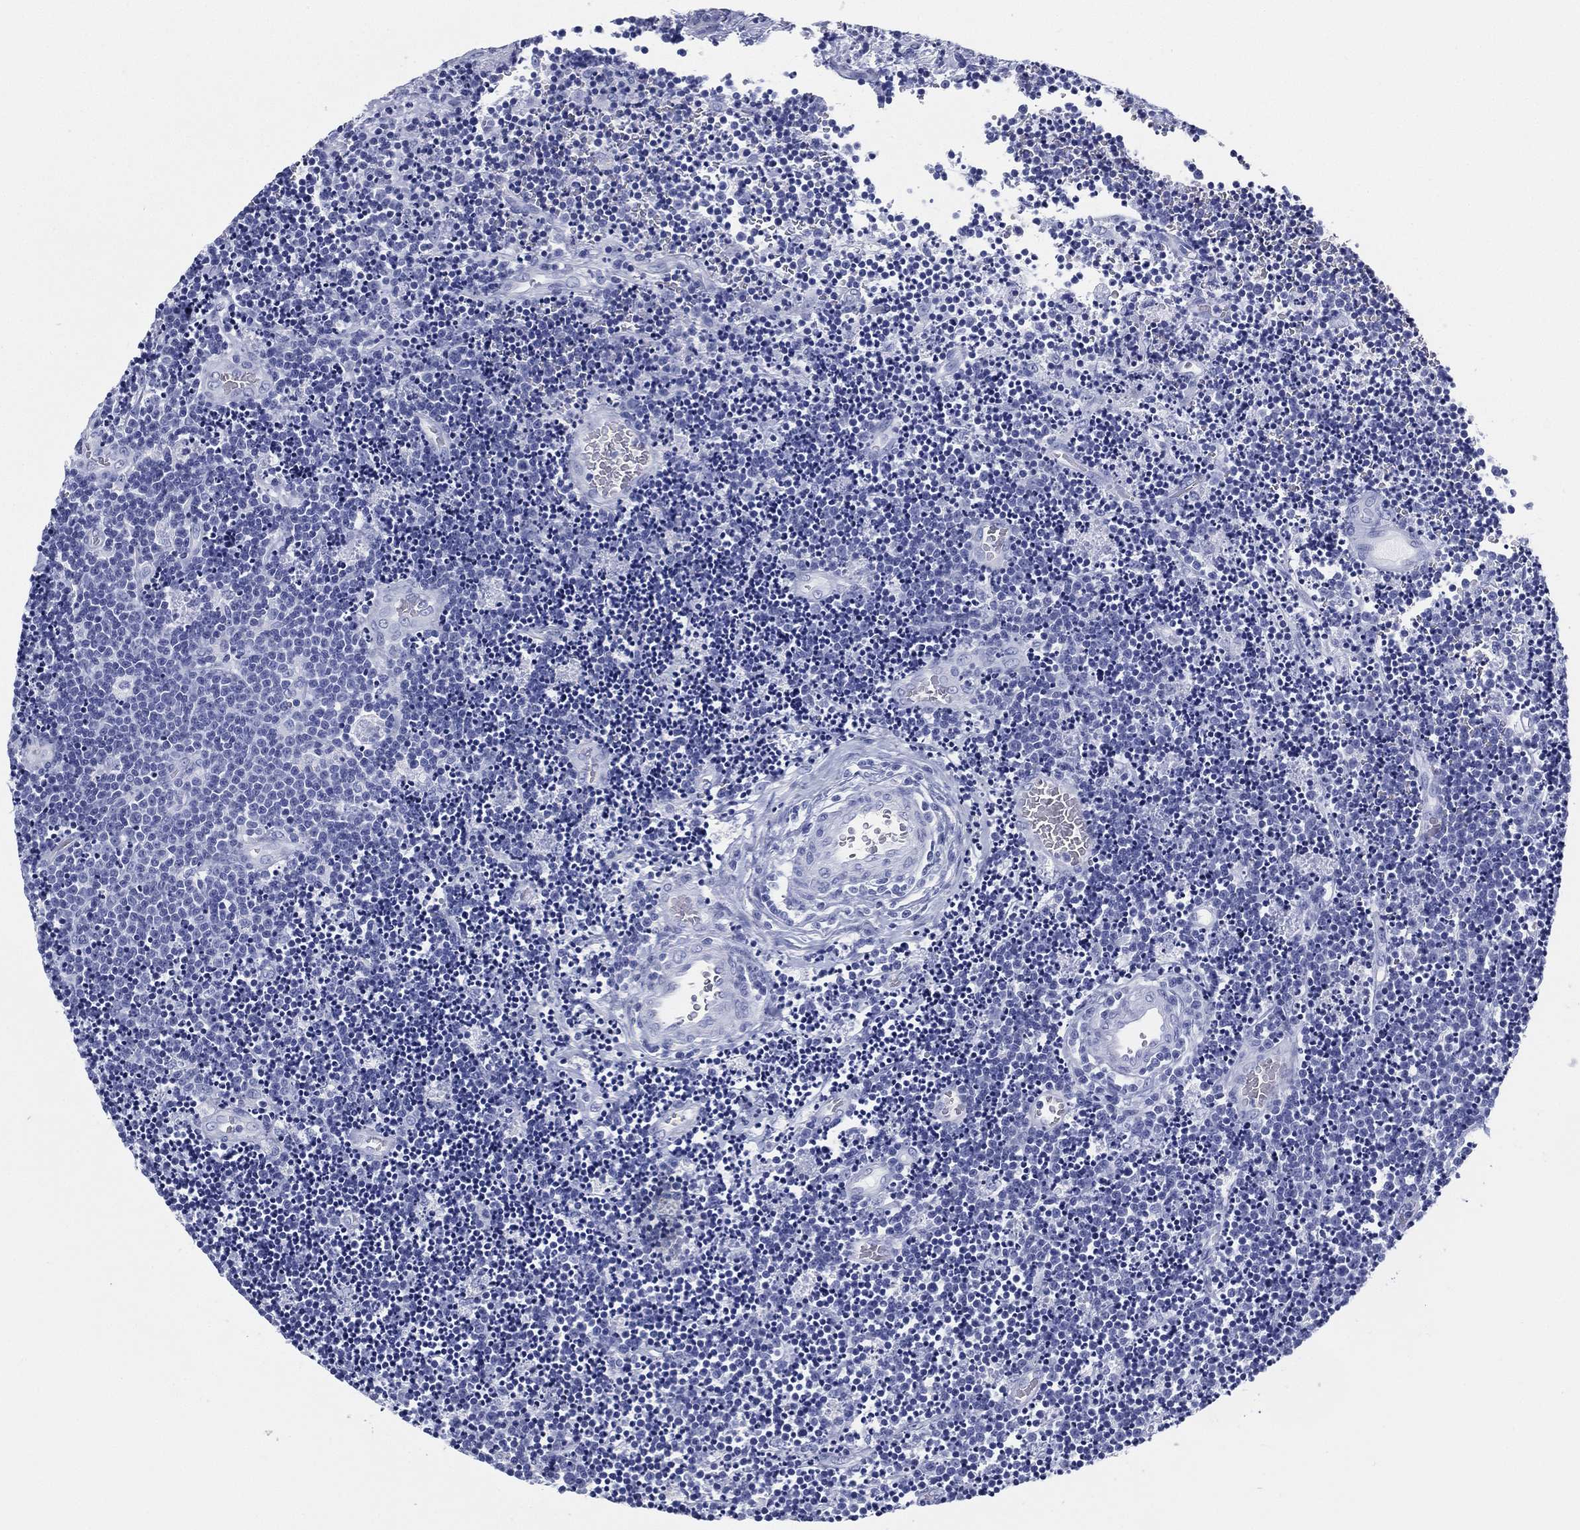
{"staining": {"intensity": "negative", "quantity": "none", "location": "none"}, "tissue": "lymphoma", "cell_type": "Tumor cells", "image_type": "cancer", "snomed": [{"axis": "morphology", "description": "Malignant lymphoma, non-Hodgkin's type, Low grade"}, {"axis": "topography", "description": "Brain"}], "caption": "This is a histopathology image of immunohistochemistry (IHC) staining of low-grade malignant lymphoma, non-Hodgkin's type, which shows no staining in tumor cells.", "gene": "RSPH4A", "patient": {"sex": "female", "age": 66}}